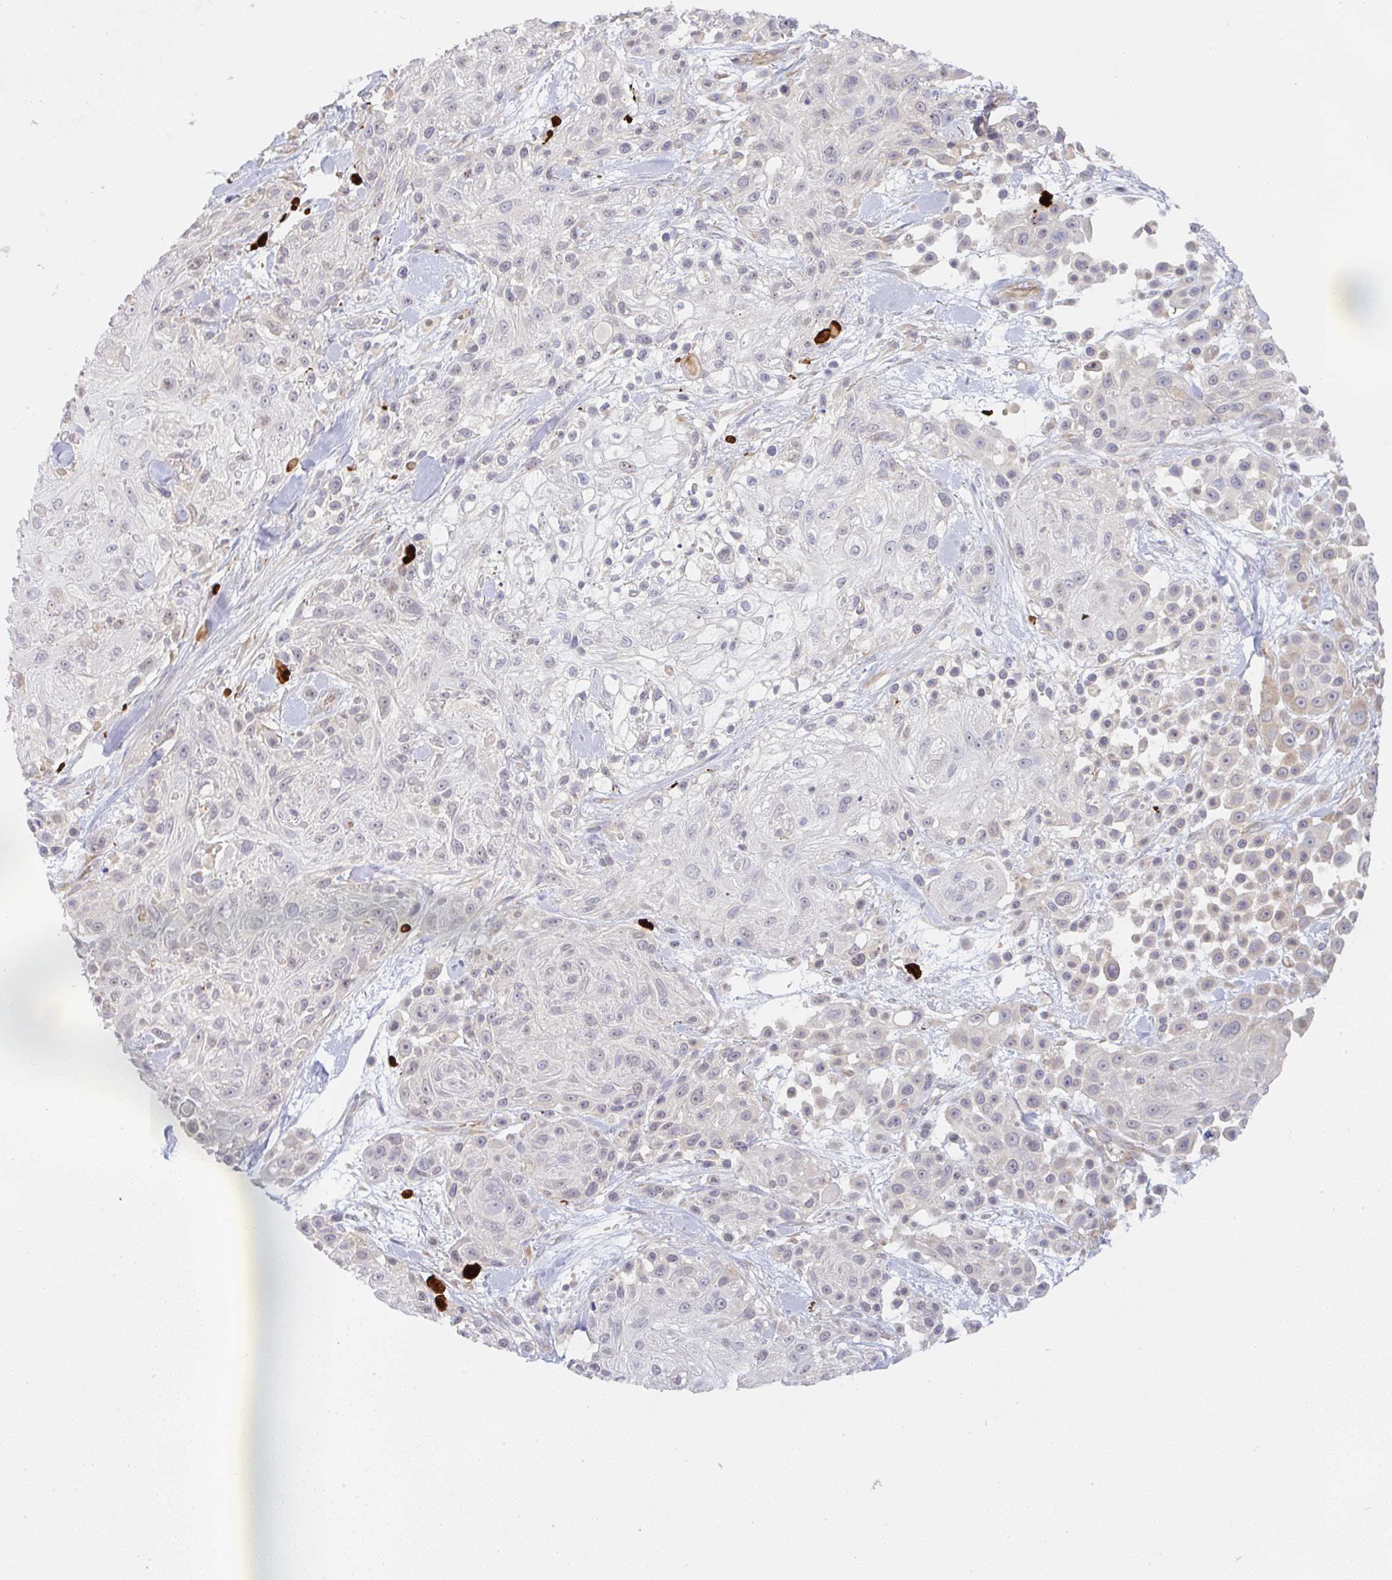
{"staining": {"intensity": "weak", "quantity": "<25%", "location": "cytoplasmic/membranous"}, "tissue": "skin cancer", "cell_type": "Tumor cells", "image_type": "cancer", "snomed": [{"axis": "morphology", "description": "Squamous cell carcinoma, NOS"}, {"axis": "topography", "description": "Skin"}], "caption": "DAB (3,3'-diaminobenzidine) immunohistochemical staining of human skin cancer (squamous cell carcinoma) demonstrates no significant expression in tumor cells.", "gene": "DERL2", "patient": {"sex": "male", "age": 67}}